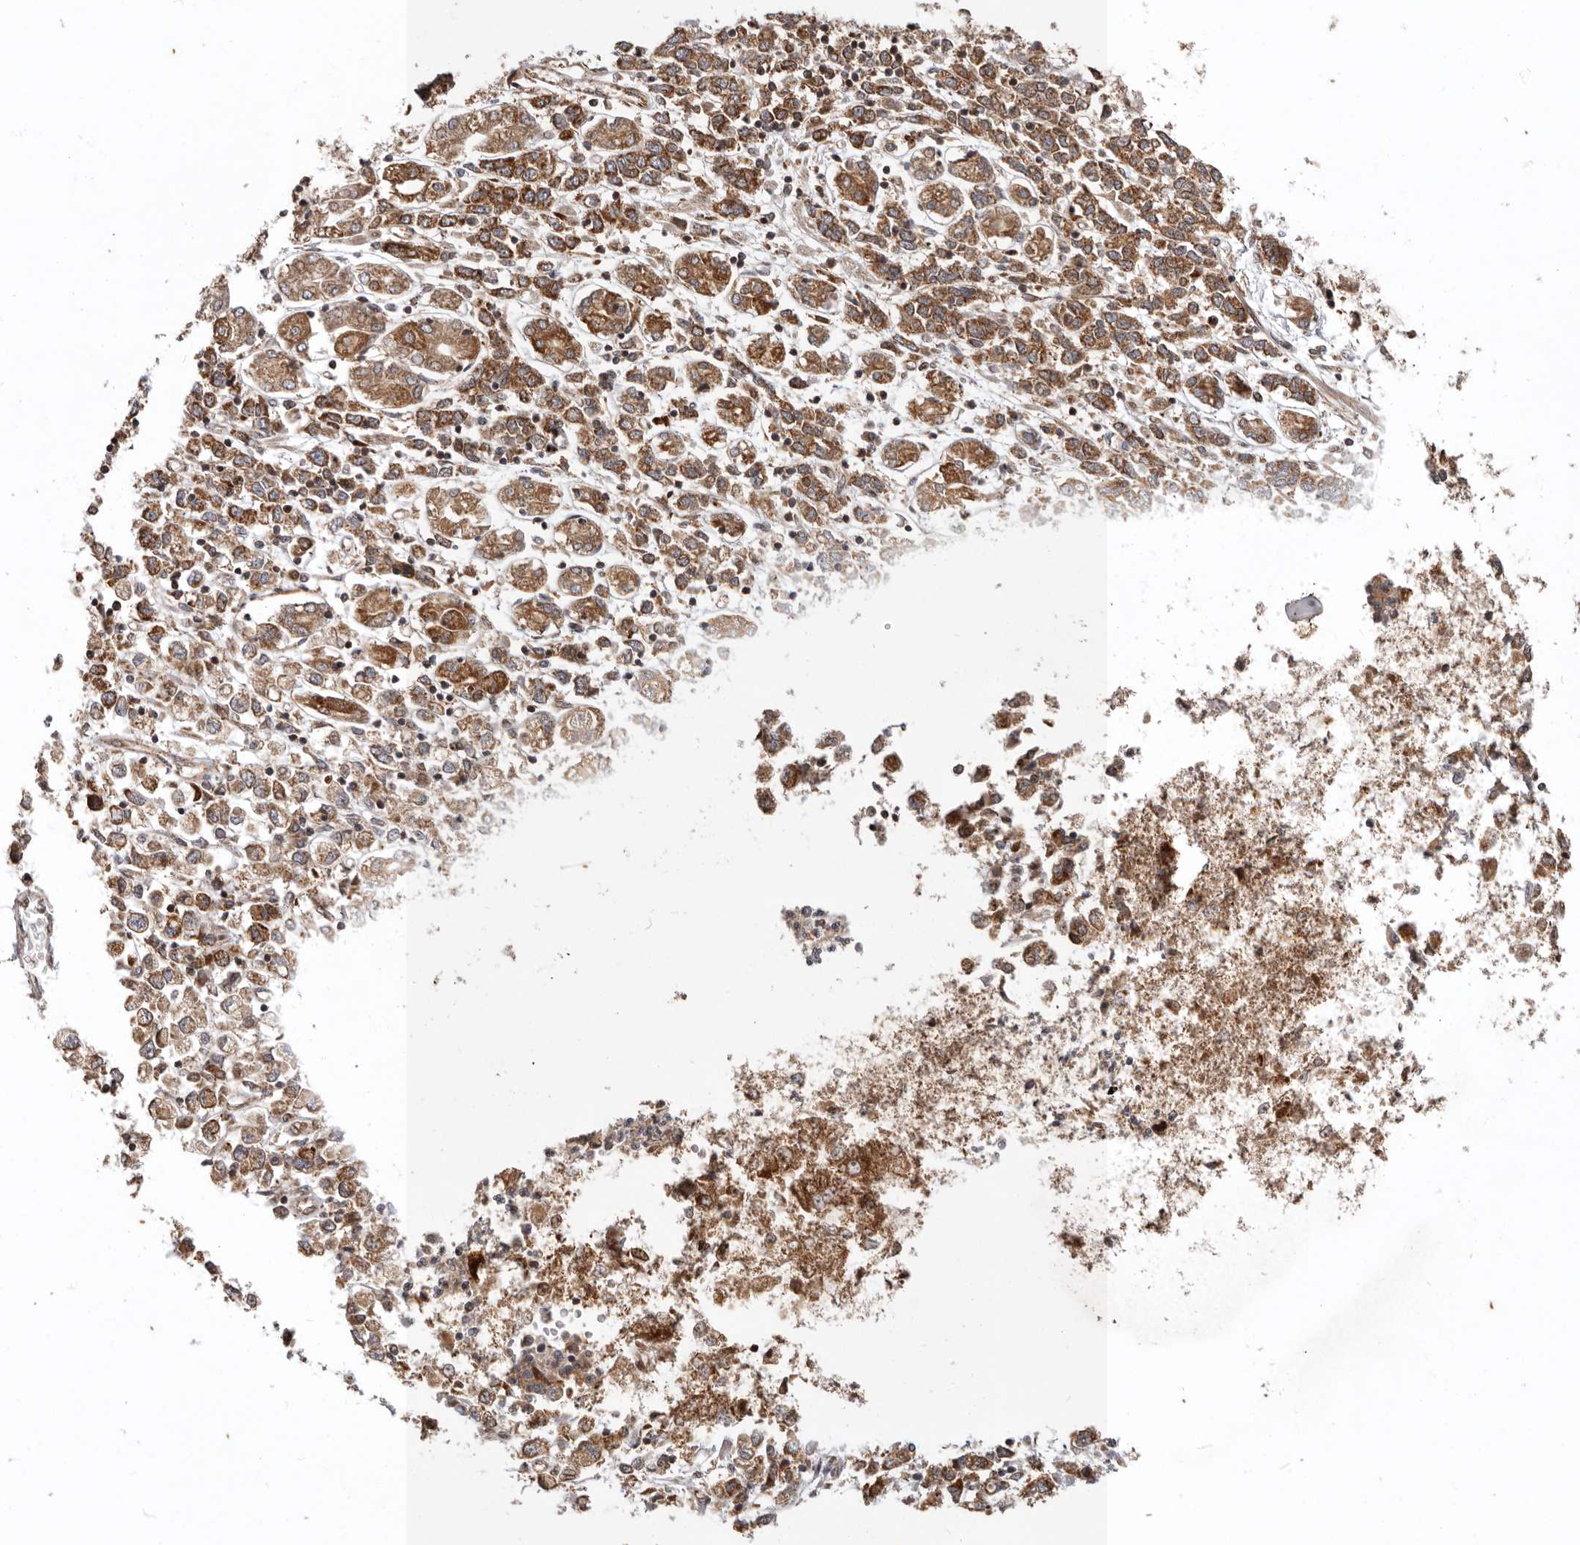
{"staining": {"intensity": "strong", "quantity": ">75%", "location": "cytoplasmic/membranous"}, "tissue": "stomach cancer", "cell_type": "Tumor cells", "image_type": "cancer", "snomed": [{"axis": "morphology", "description": "Adenocarcinoma, NOS"}, {"axis": "topography", "description": "Stomach"}], "caption": "IHC micrograph of neoplastic tissue: stomach cancer (adenocarcinoma) stained using IHC reveals high levels of strong protein expression localized specifically in the cytoplasmic/membranous of tumor cells, appearing as a cytoplasmic/membranous brown color.", "gene": "MRPS10", "patient": {"sex": "female", "age": 76}}